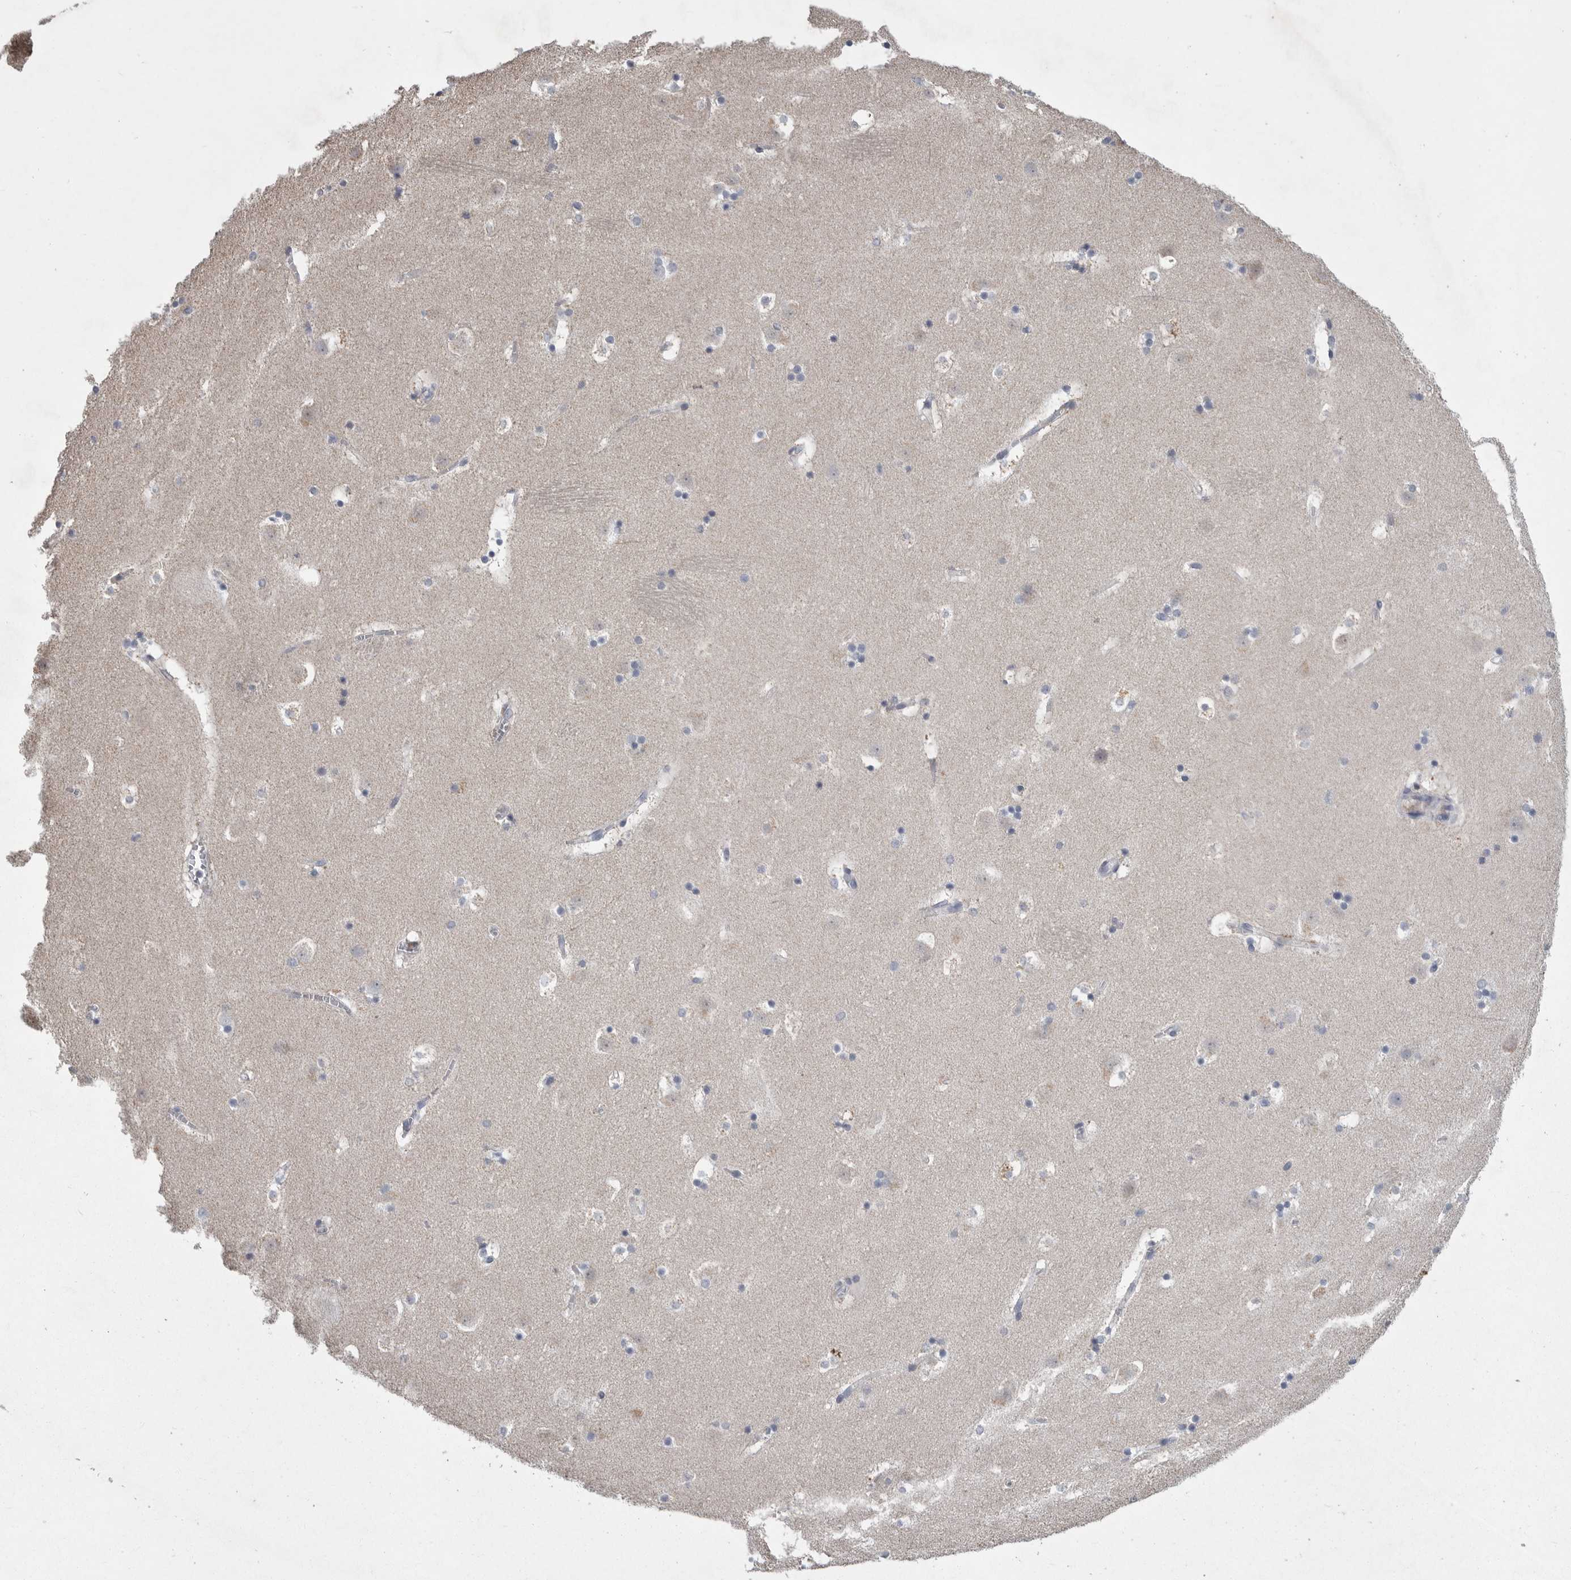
{"staining": {"intensity": "moderate", "quantity": "25%-75%", "location": "cytoplasmic/membranous"}, "tissue": "caudate", "cell_type": "Glial cells", "image_type": "normal", "snomed": [{"axis": "morphology", "description": "Normal tissue, NOS"}, {"axis": "topography", "description": "Lateral ventricle wall"}], "caption": "IHC (DAB (3,3'-diaminobenzidine)) staining of unremarkable caudate shows moderate cytoplasmic/membranous protein positivity in approximately 25%-75% of glial cells. (Brightfield microscopy of DAB IHC at high magnification).", "gene": "CRP", "patient": {"sex": "male", "age": 45}}